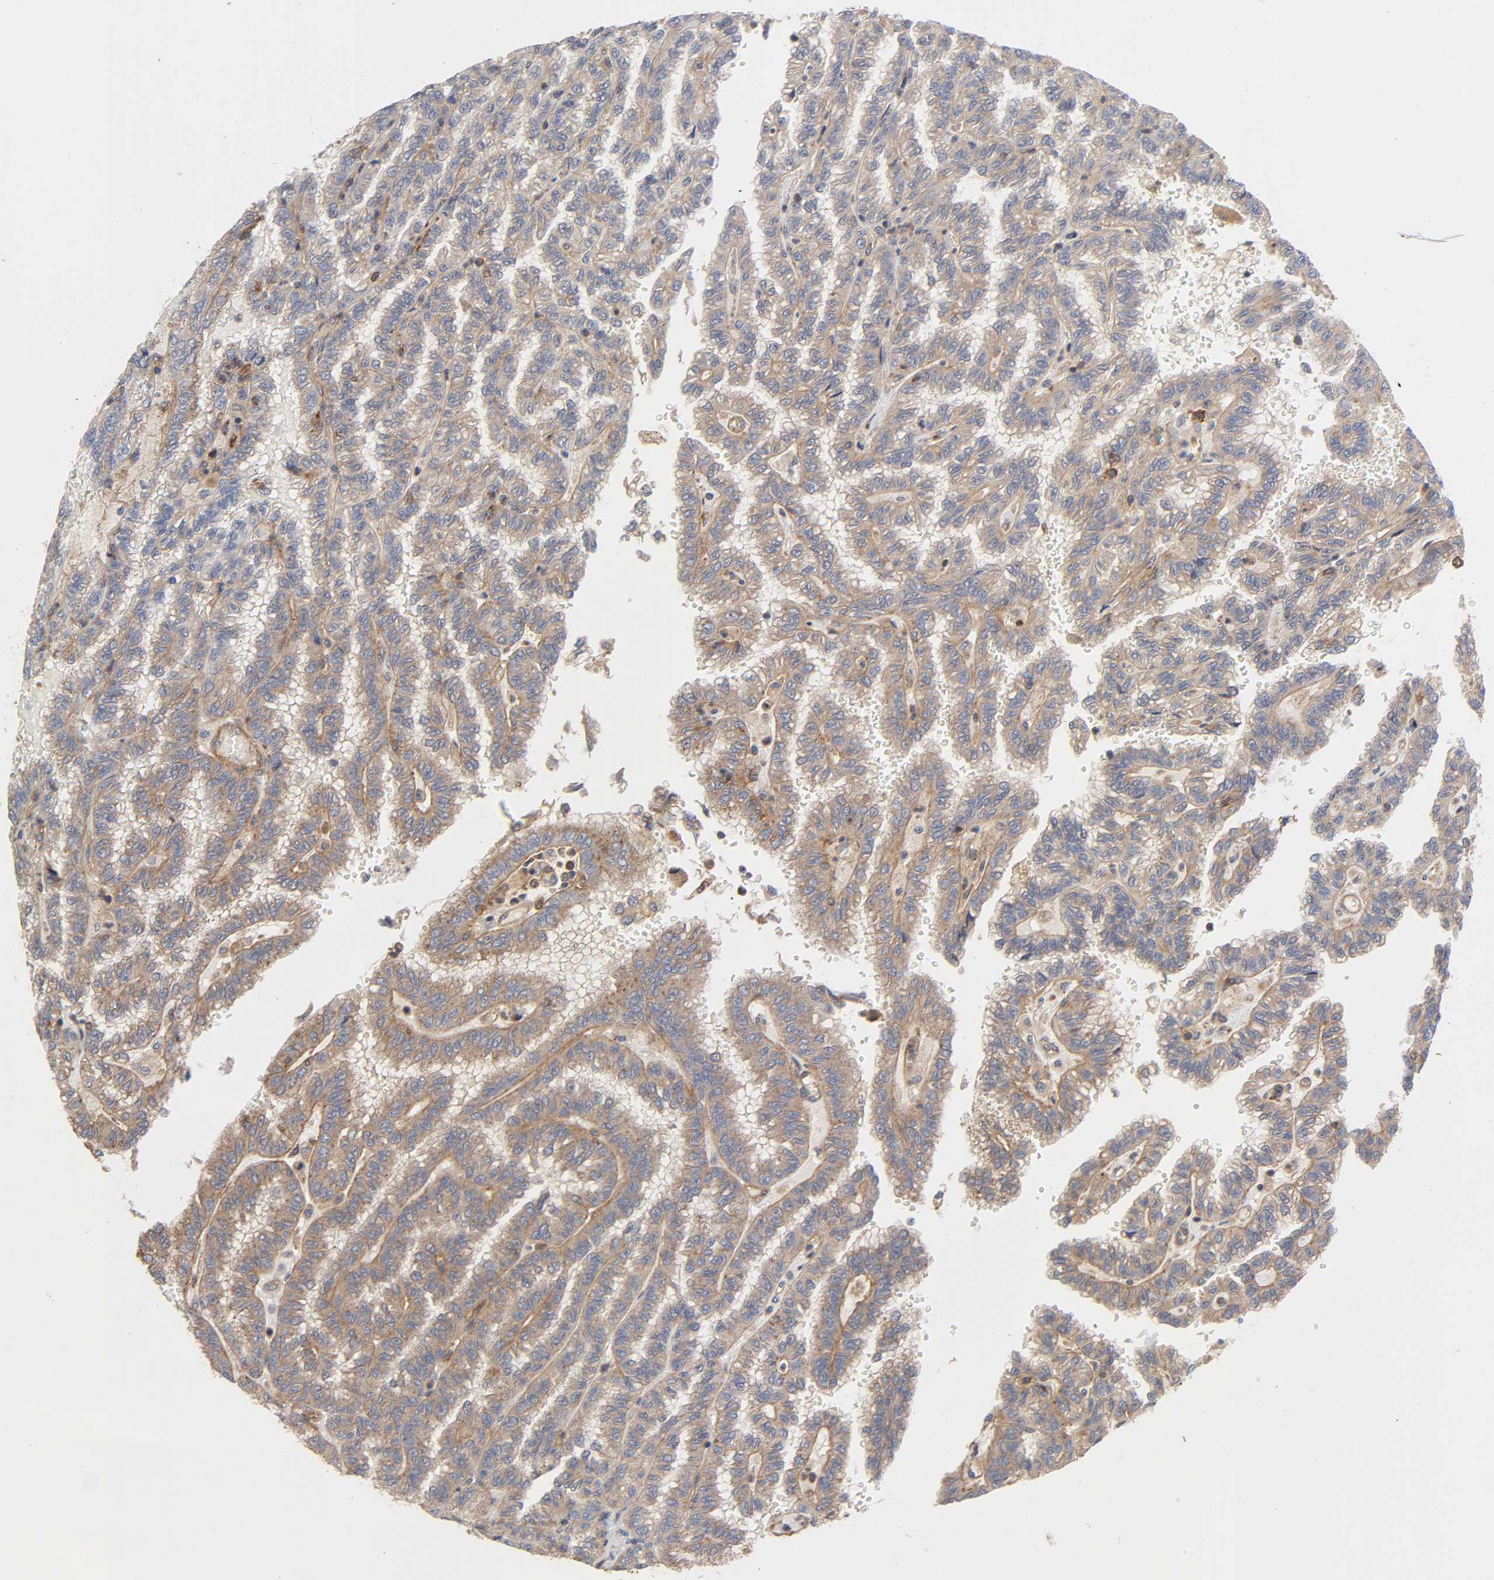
{"staining": {"intensity": "weak", "quantity": ">75%", "location": "cytoplasmic/membranous"}, "tissue": "renal cancer", "cell_type": "Tumor cells", "image_type": "cancer", "snomed": [{"axis": "morphology", "description": "Inflammation, NOS"}, {"axis": "morphology", "description": "Adenocarcinoma, NOS"}, {"axis": "topography", "description": "Kidney"}], "caption": "Weak cytoplasmic/membranous protein staining is identified in approximately >75% of tumor cells in renal cancer (adenocarcinoma).", "gene": "LAMTOR2", "patient": {"sex": "male", "age": 68}}